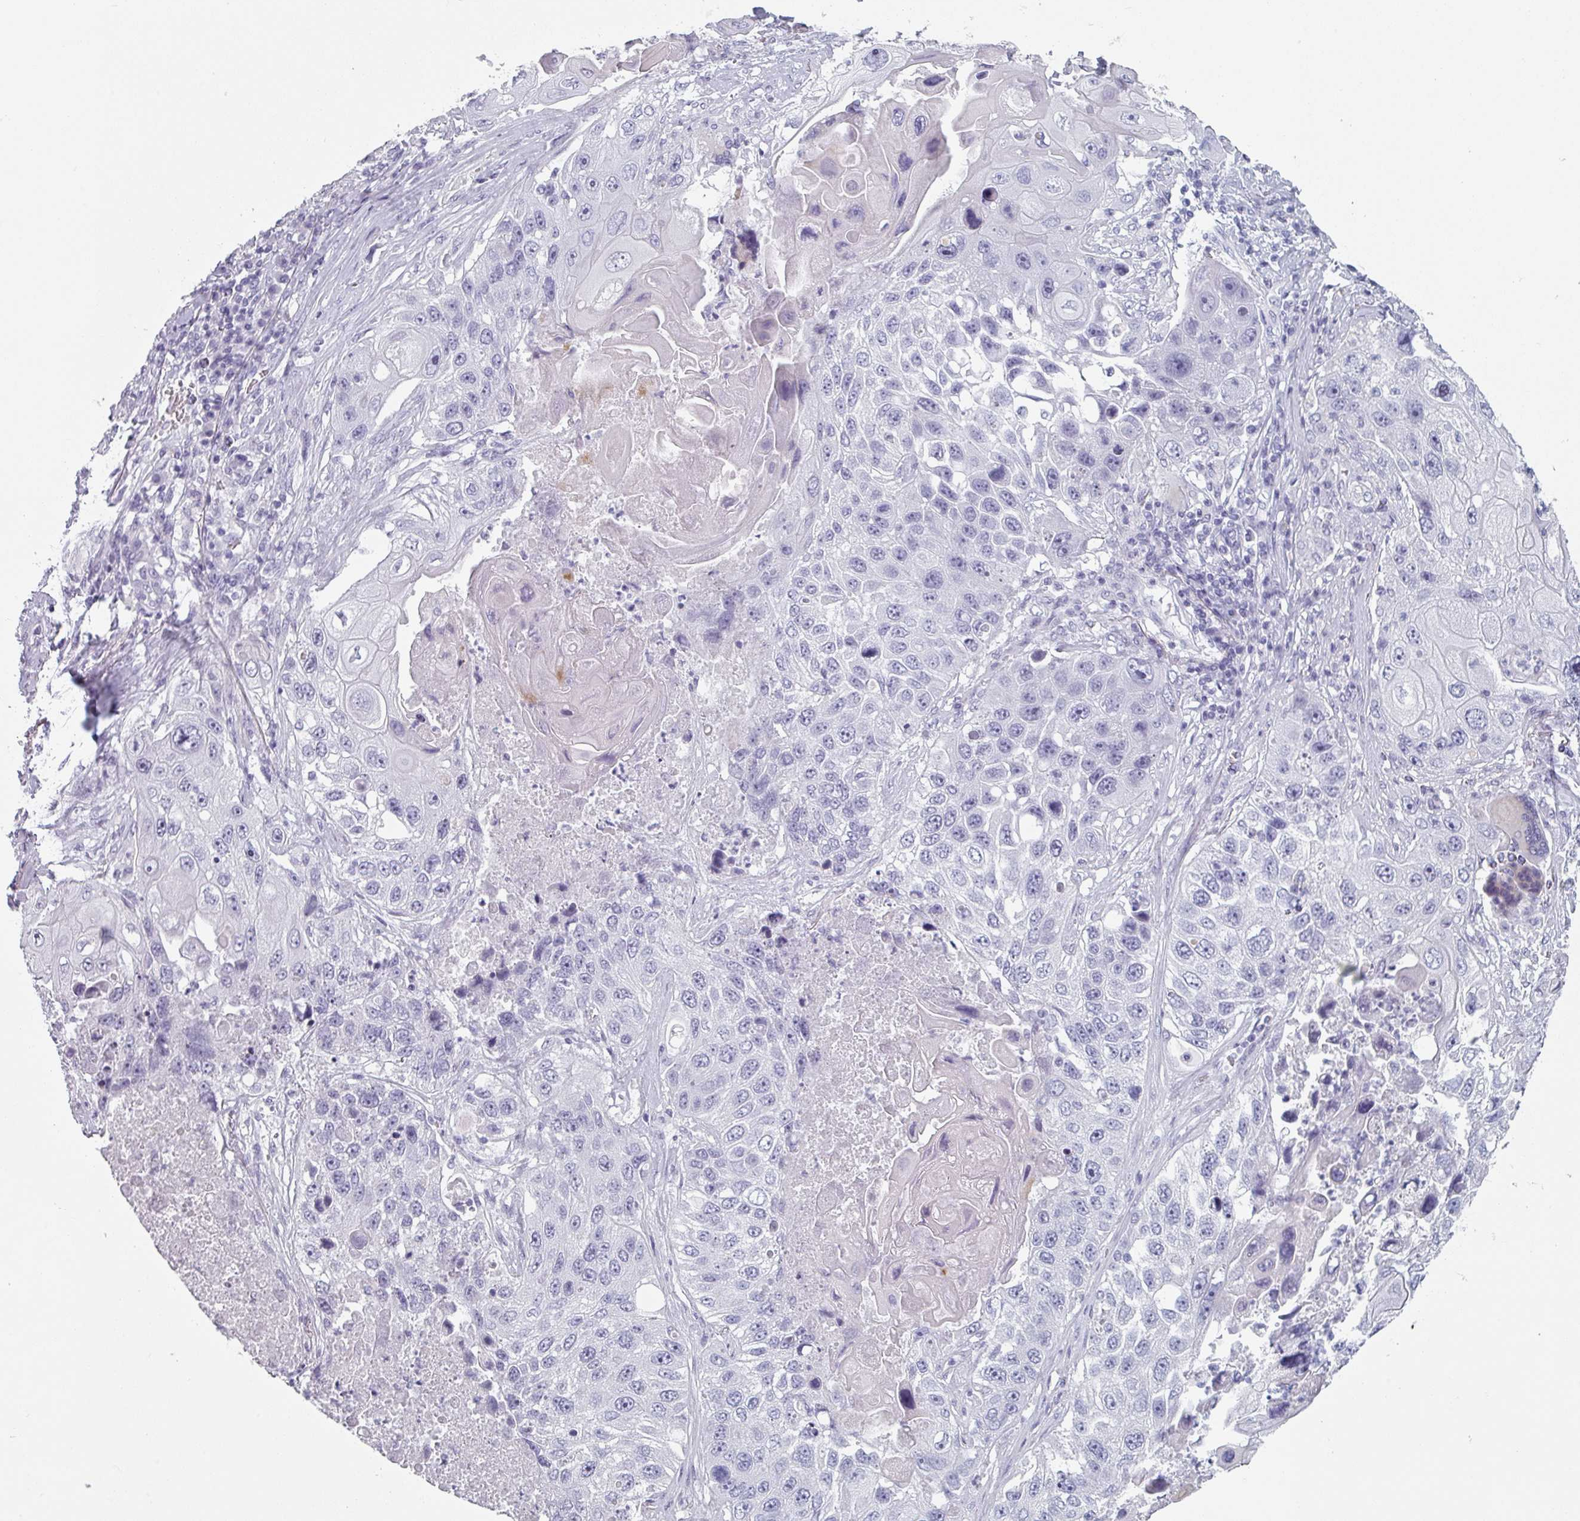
{"staining": {"intensity": "negative", "quantity": "none", "location": "none"}, "tissue": "lung cancer", "cell_type": "Tumor cells", "image_type": "cancer", "snomed": [{"axis": "morphology", "description": "Squamous cell carcinoma, NOS"}, {"axis": "topography", "description": "Lung"}], "caption": "This histopathology image is of lung squamous cell carcinoma stained with immunohistochemistry to label a protein in brown with the nuclei are counter-stained blue. There is no positivity in tumor cells.", "gene": "SLC35G2", "patient": {"sex": "male", "age": 61}}